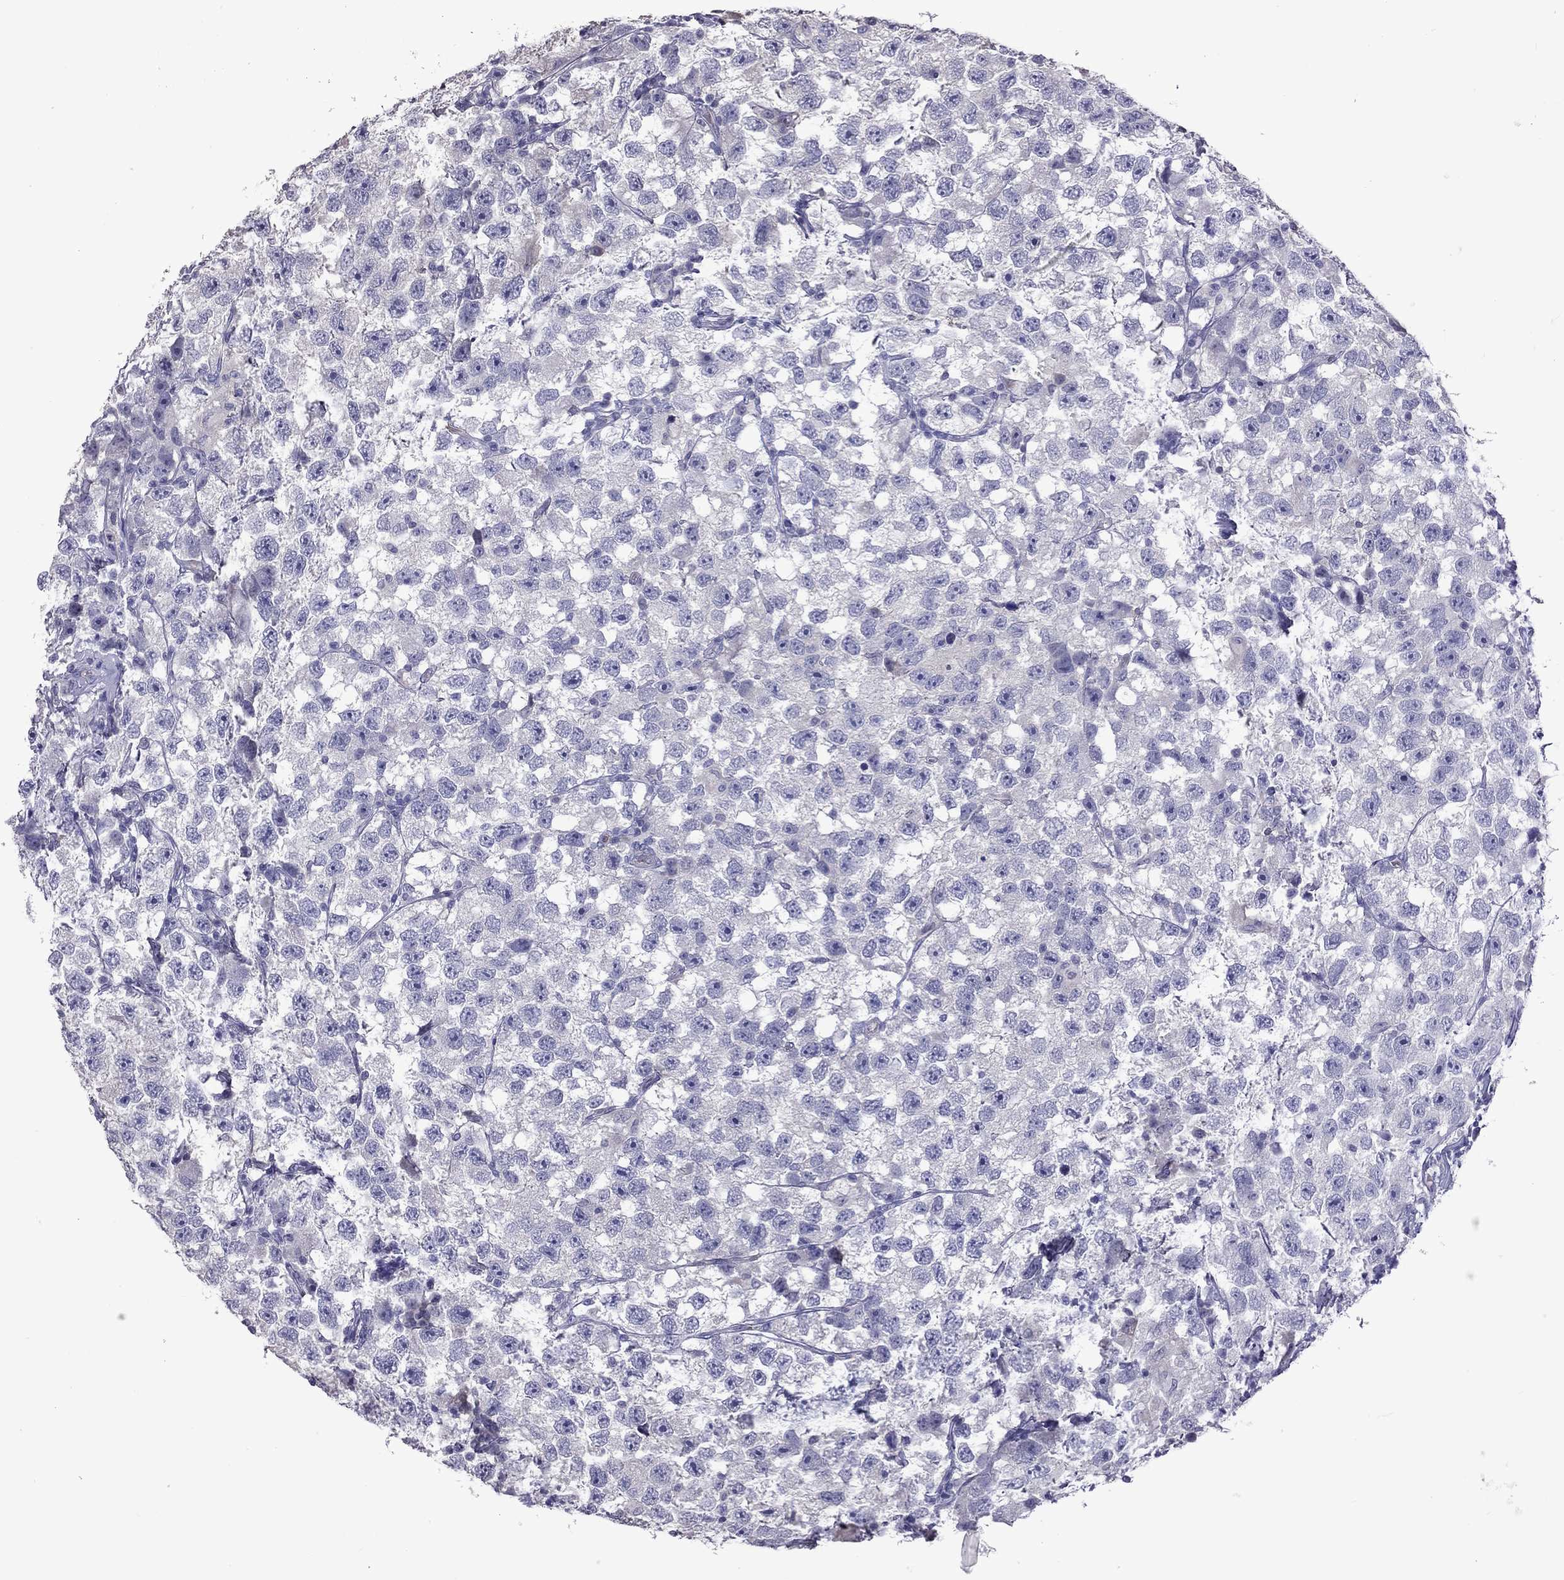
{"staining": {"intensity": "negative", "quantity": "none", "location": "none"}, "tissue": "testis cancer", "cell_type": "Tumor cells", "image_type": "cancer", "snomed": [{"axis": "morphology", "description": "Seminoma, NOS"}, {"axis": "topography", "description": "Testis"}], "caption": "Immunohistochemistry of human seminoma (testis) shows no staining in tumor cells.", "gene": "FEZ1", "patient": {"sex": "male", "age": 26}}